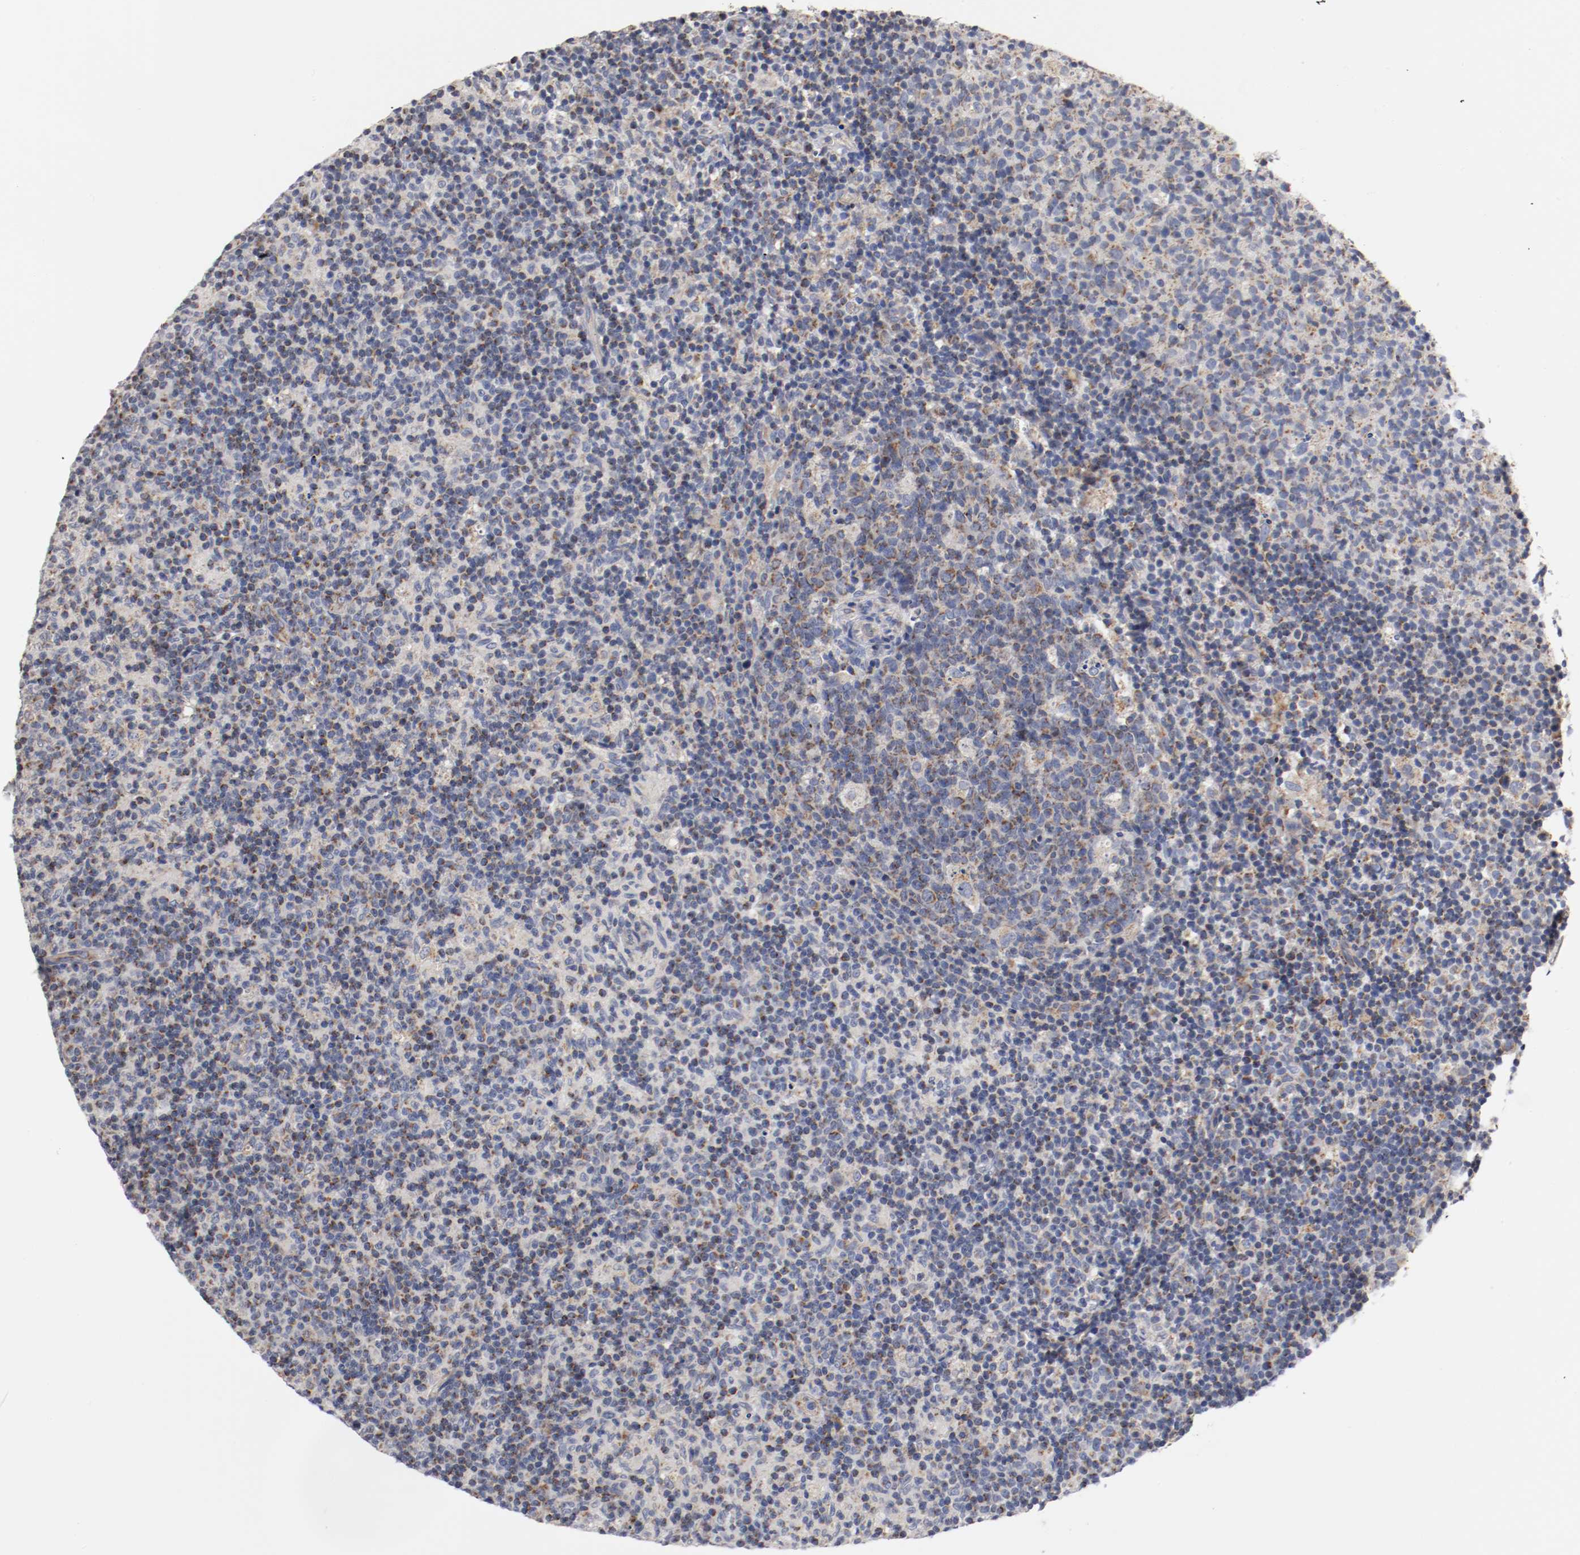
{"staining": {"intensity": "weak", "quantity": "<25%", "location": "cytoplasmic/membranous"}, "tissue": "lymph node", "cell_type": "Germinal center cells", "image_type": "normal", "snomed": [{"axis": "morphology", "description": "Normal tissue, NOS"}, {"axis": "morphology", "description": "Inflammation, NOS"}, {"axis": "topography", "description": "Lymph node"}], "caption": "This is an IHC histopathology image of benign human lymph node. There is no staining in germinal center cells.", "gene": "PCSK6", "patient": {"sex": "male", "age": 55}}